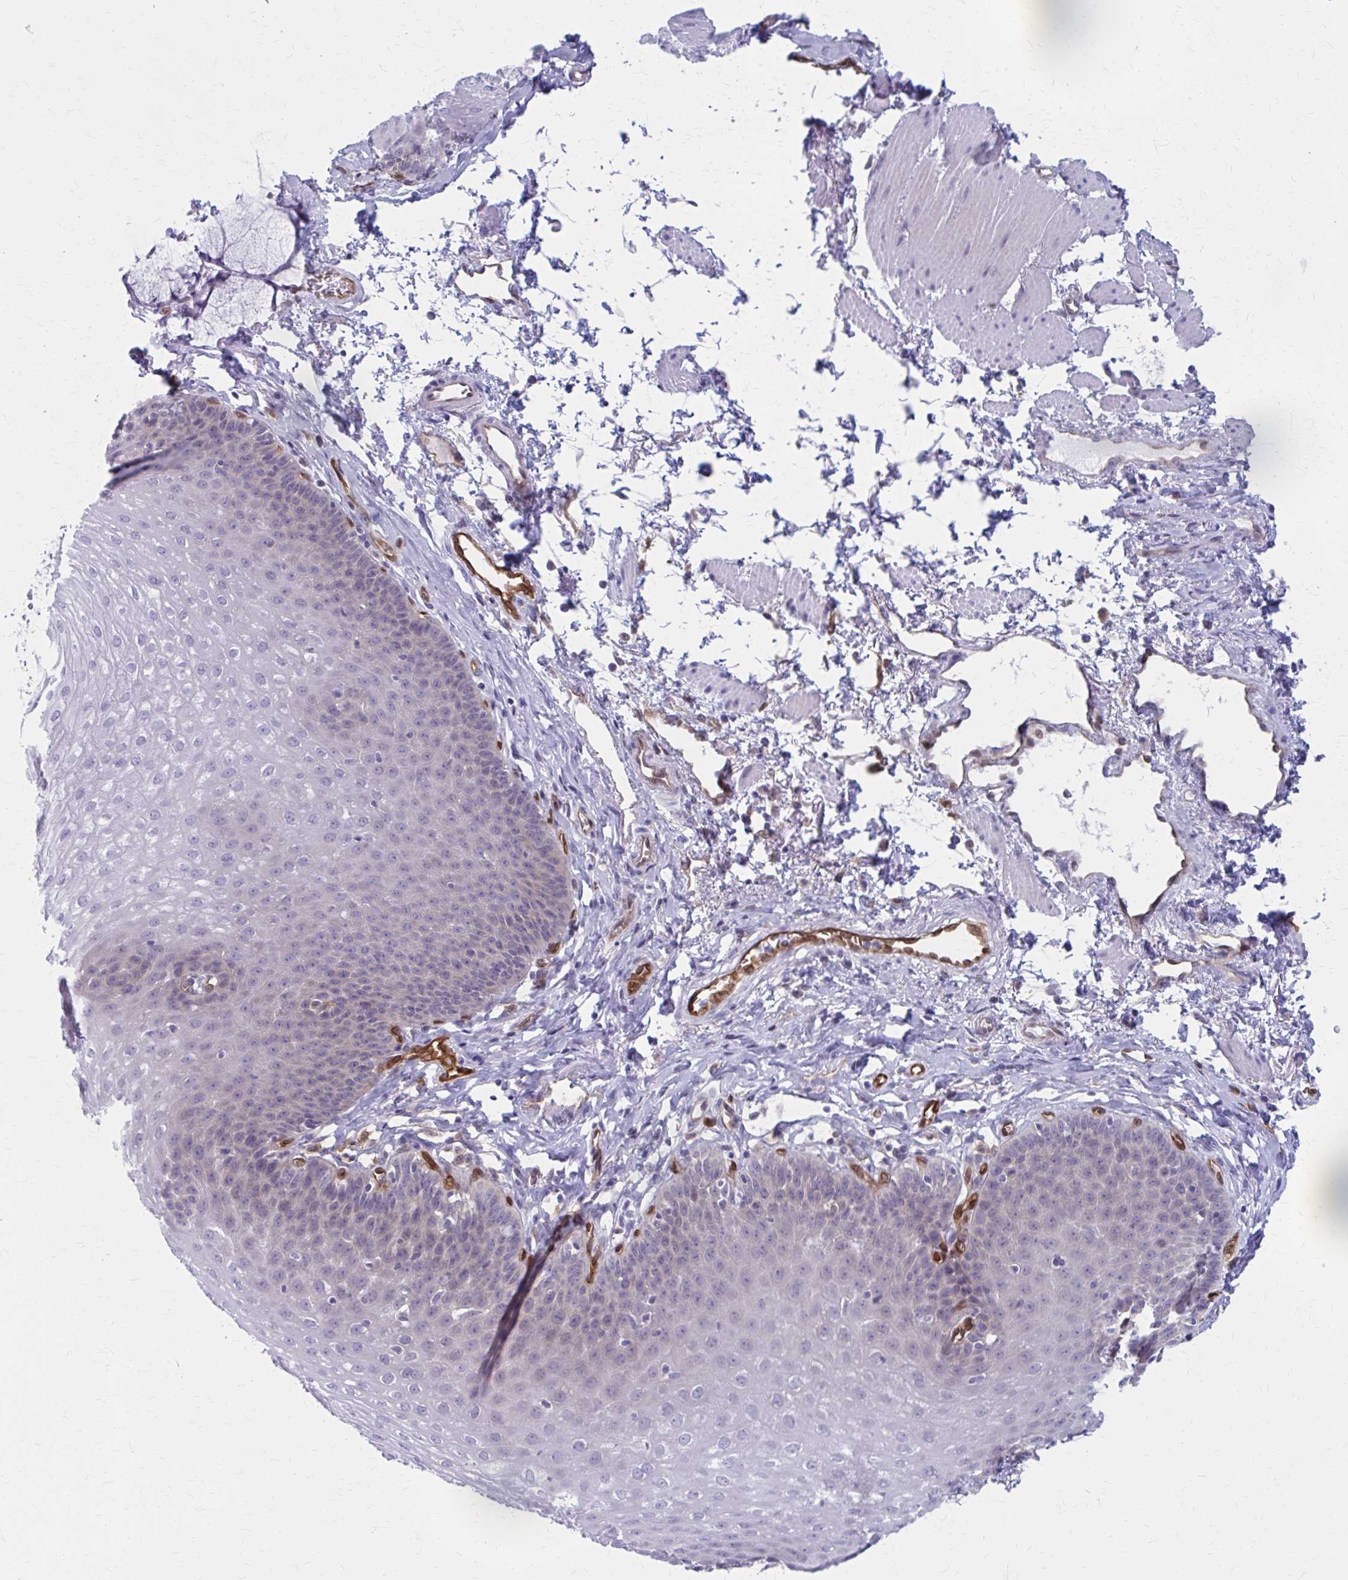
{"staining": {"intensity": "negative", "quantity": "none", "location": "none"}, "tissue": "esophagus", "cell_type": "Squamous epithelial cells", "image_type": "normal", "snomed": [{"axis": "morphology", "description": "Normal tissue, NOS"}, {"axis": "topography", "description": "Esophagus"}], "caption": "Squamous epithelial cells are negative for protein expression in benign human esophagus. The staining was performed using DAB to visualize the protein expression in brown, while the nuclei were stained in blue with hematoxylin (Magnification: 20x).", "gene": "CLIC2", "patient": {"sex": "female", "age": 81}}